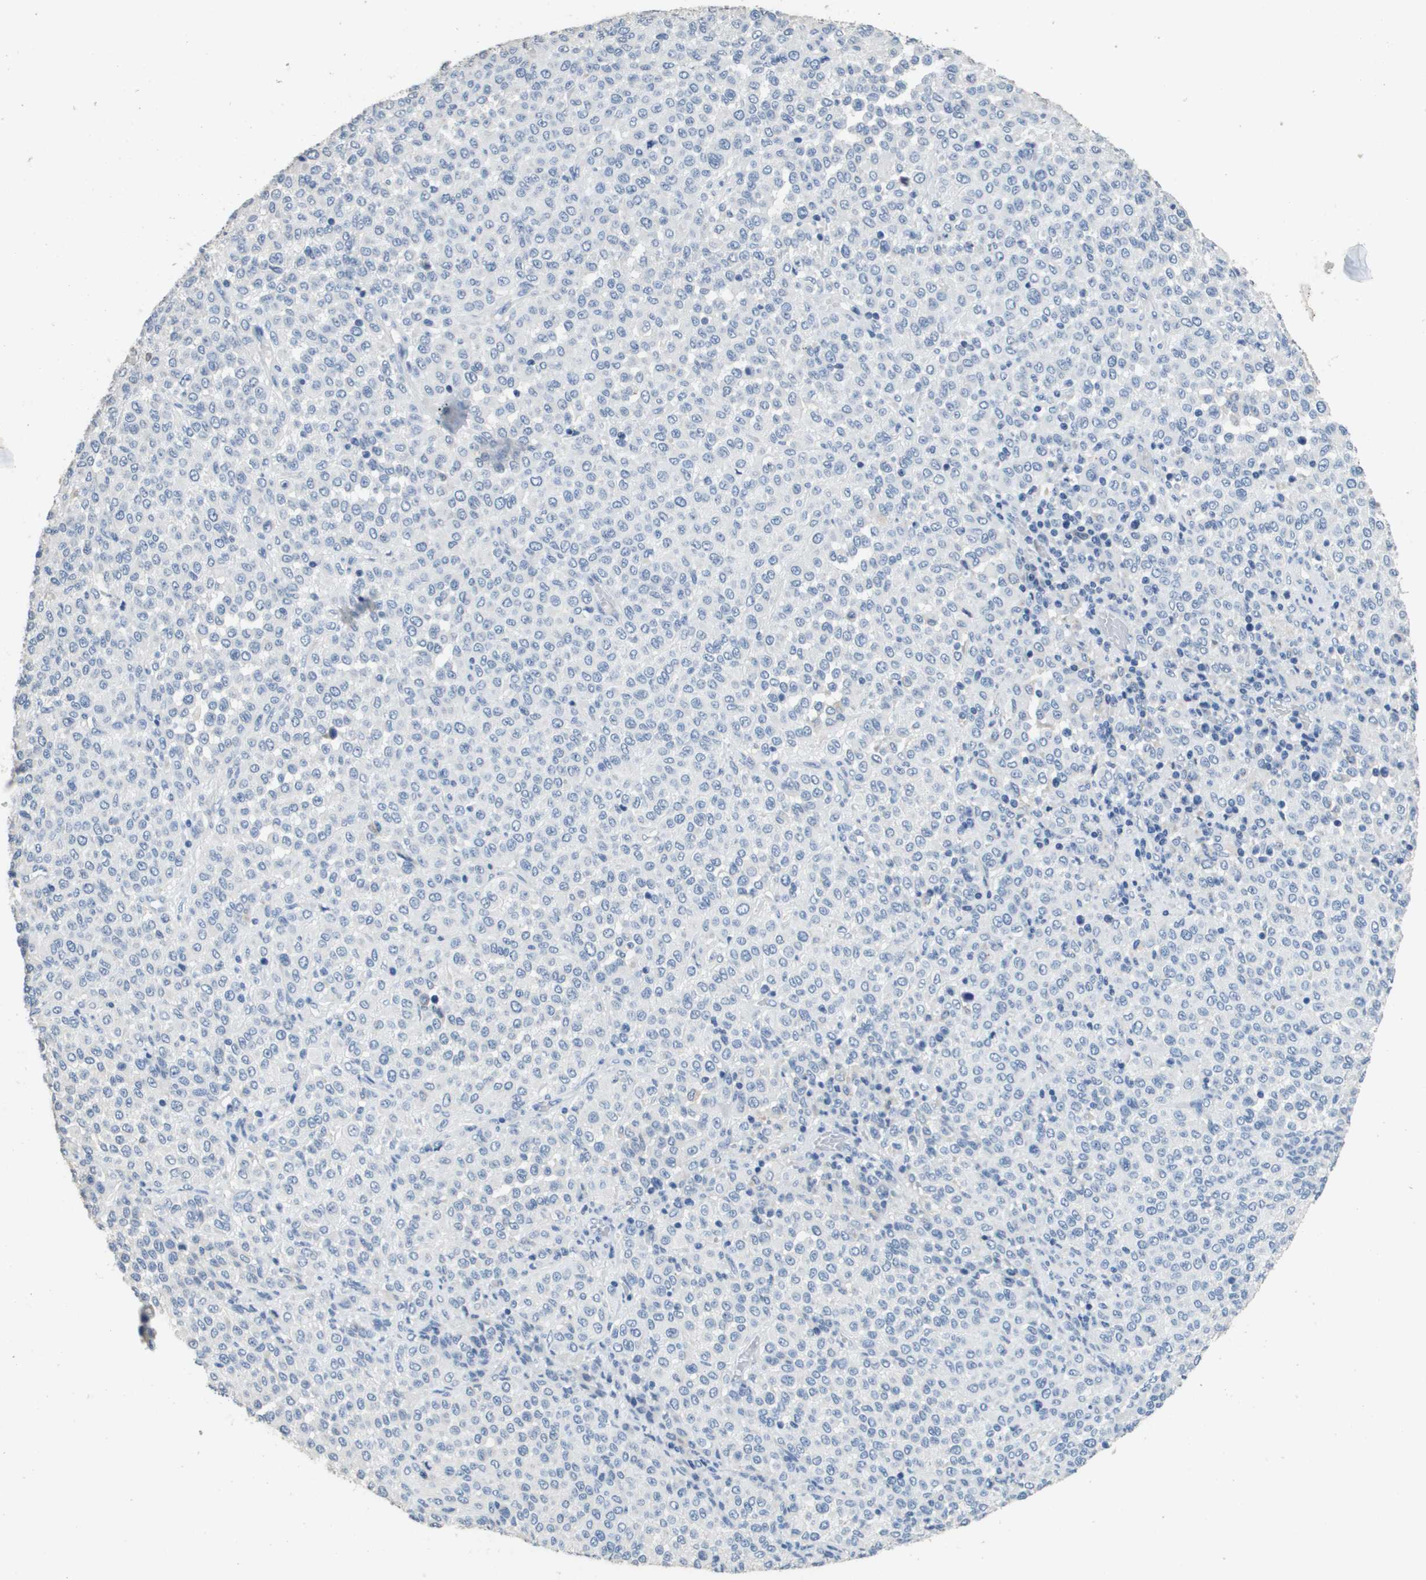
{"staining": {"intensity": "negative", "quantity": "none", "location": "none"}, "tissue": "melanoma", "cell_type": "Tumor cells", "image_type": "cancer", "snomed": [{"axis": "morphology", "description": "Malignant melanoma, Metastatic site"}, {"axis": "topography", "description": "Pancreas"}], "caption": "Immunohistochemical staining of melanoma reveals no significant staining in tumor cells.", "gene": "MT3", "patient": {"sex": "female", "age": 30}}